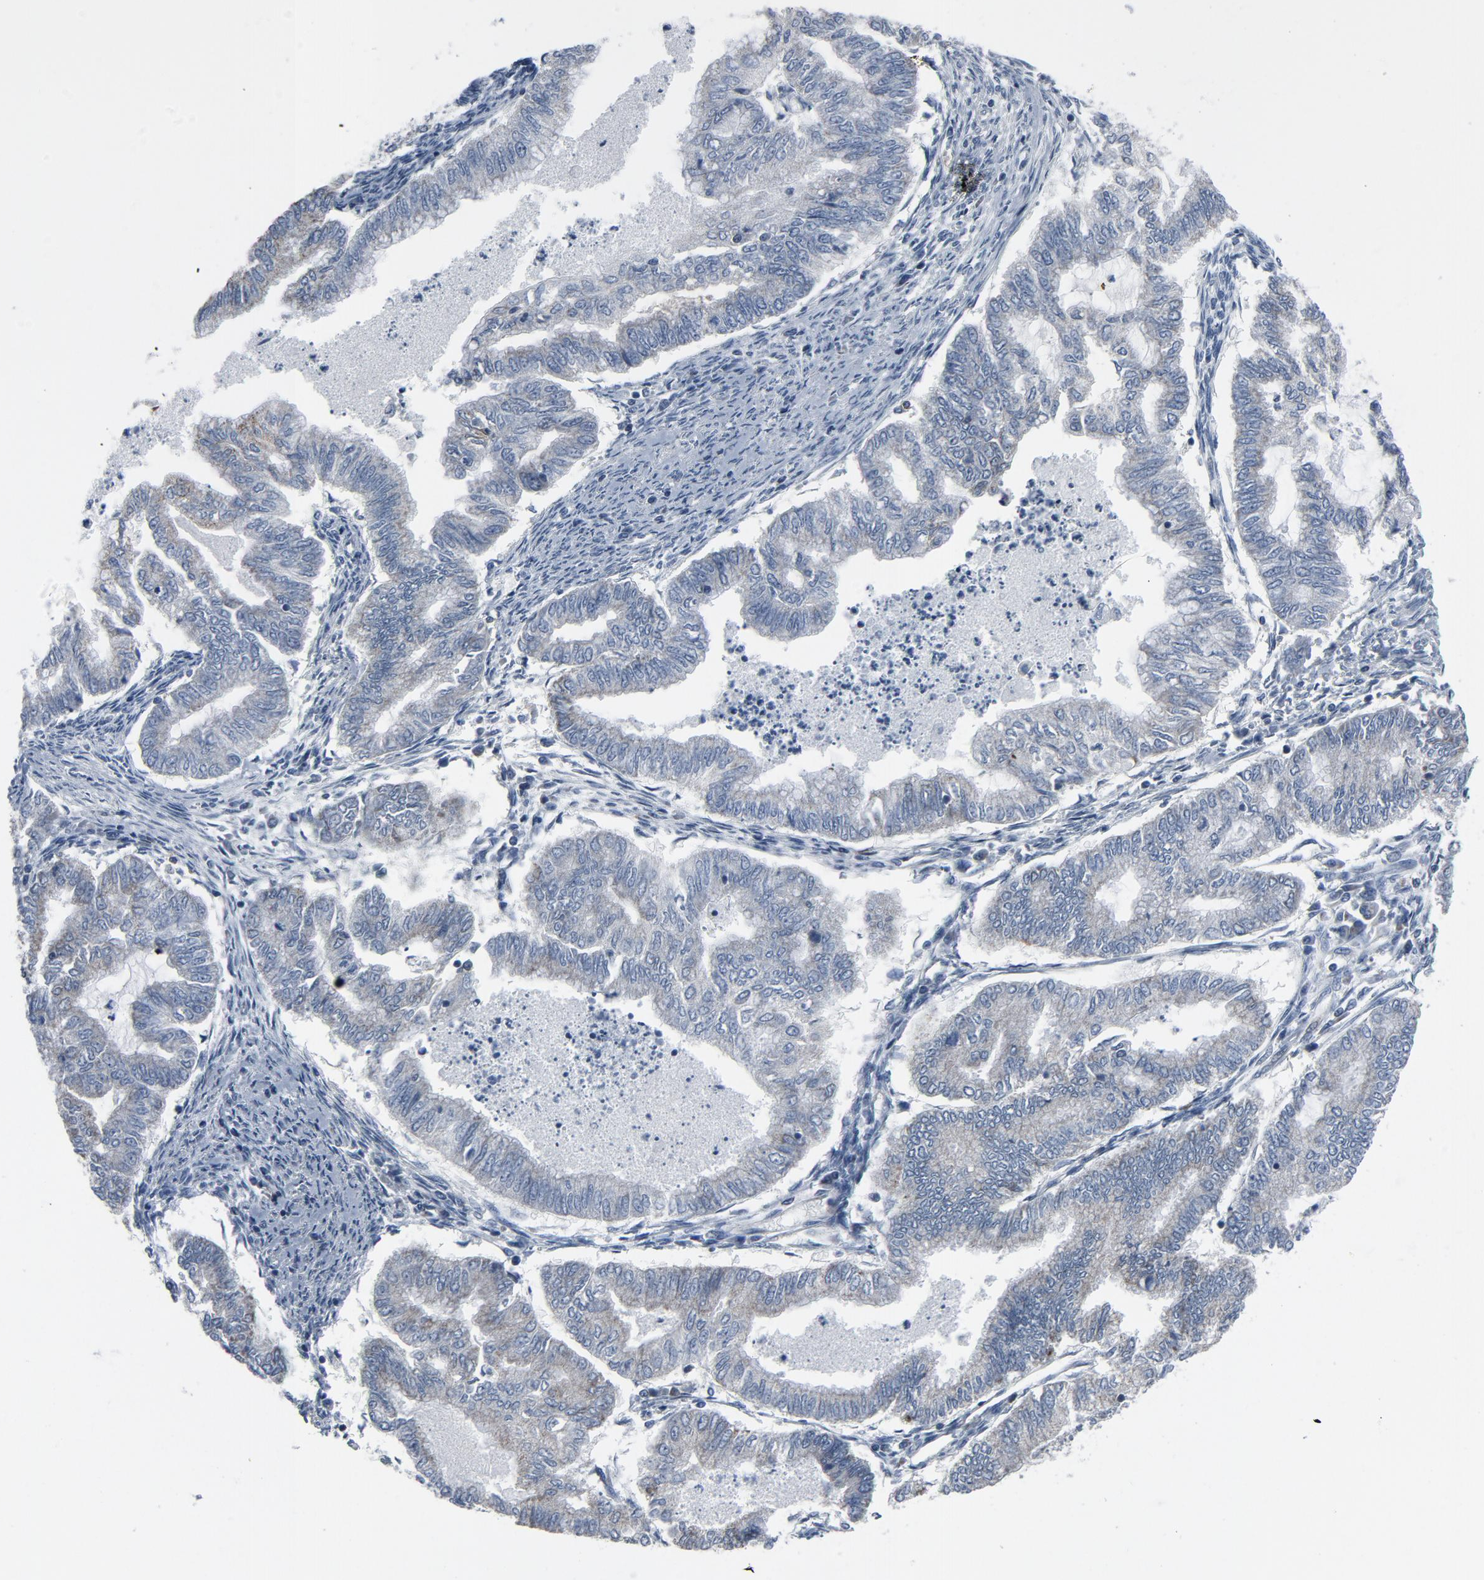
{"staining": {"intensity": "negative", "quantity": "none", "location": "none"}, "tissue": "endometrial cancer", "cell_type": "Tumor cells", "image_type": "cancer", "snomed": [{"axis": "morphology", "description": "Adenocarcinoma, NOS"}, {"axis": "topography", "description": "Endometrium"}], "caption": "This is an immunohistochemistry (IHC) micrograph of endometrial adenocarcinoma. There is no expression in tumor cells.", "gene": "GPX2", "patient": {"sex": "female", "age": 79}}